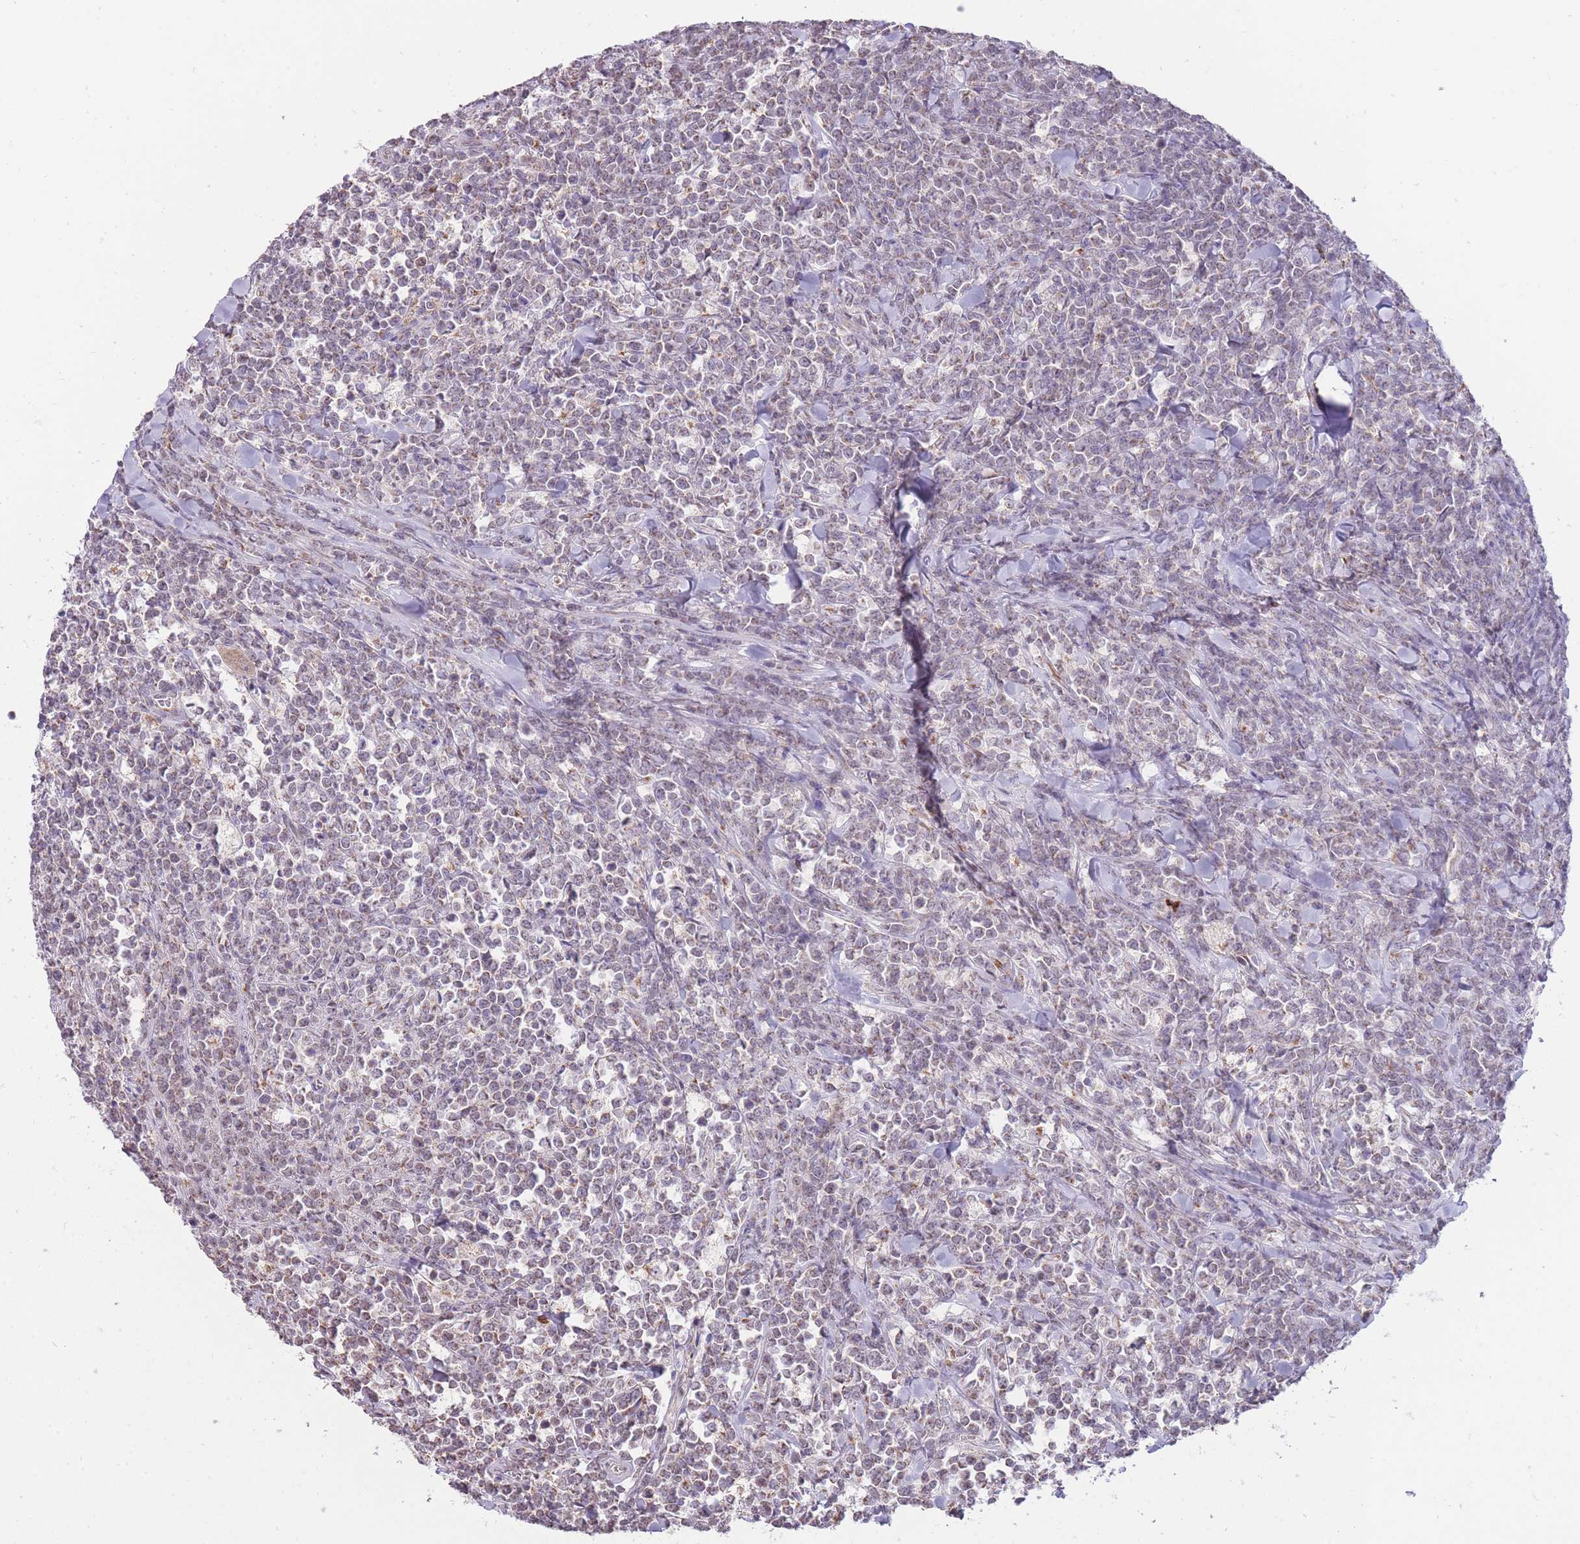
{"staining": {"intensity": "weak", "quantity": "<25%", "location": "cytoplasmic/membranous"}, "tissue": "lymphoma", "cell_type": "Tumor cells", "image_type": "cancer", "snomed": [{"axis": "morphology", "description": "Malignant lymphoma, non-Hodgkin's type, High grade"}, {"axis": "topography", "description": "Small intestine"}], "caption": "This is an IHC photomicrograph of human high-grade malignant lymphoma, non-Hodgkin's type. There is no expression in tumor cells.", "gene": "NELL1", "patient": {"sex": "male", "age": 8}}